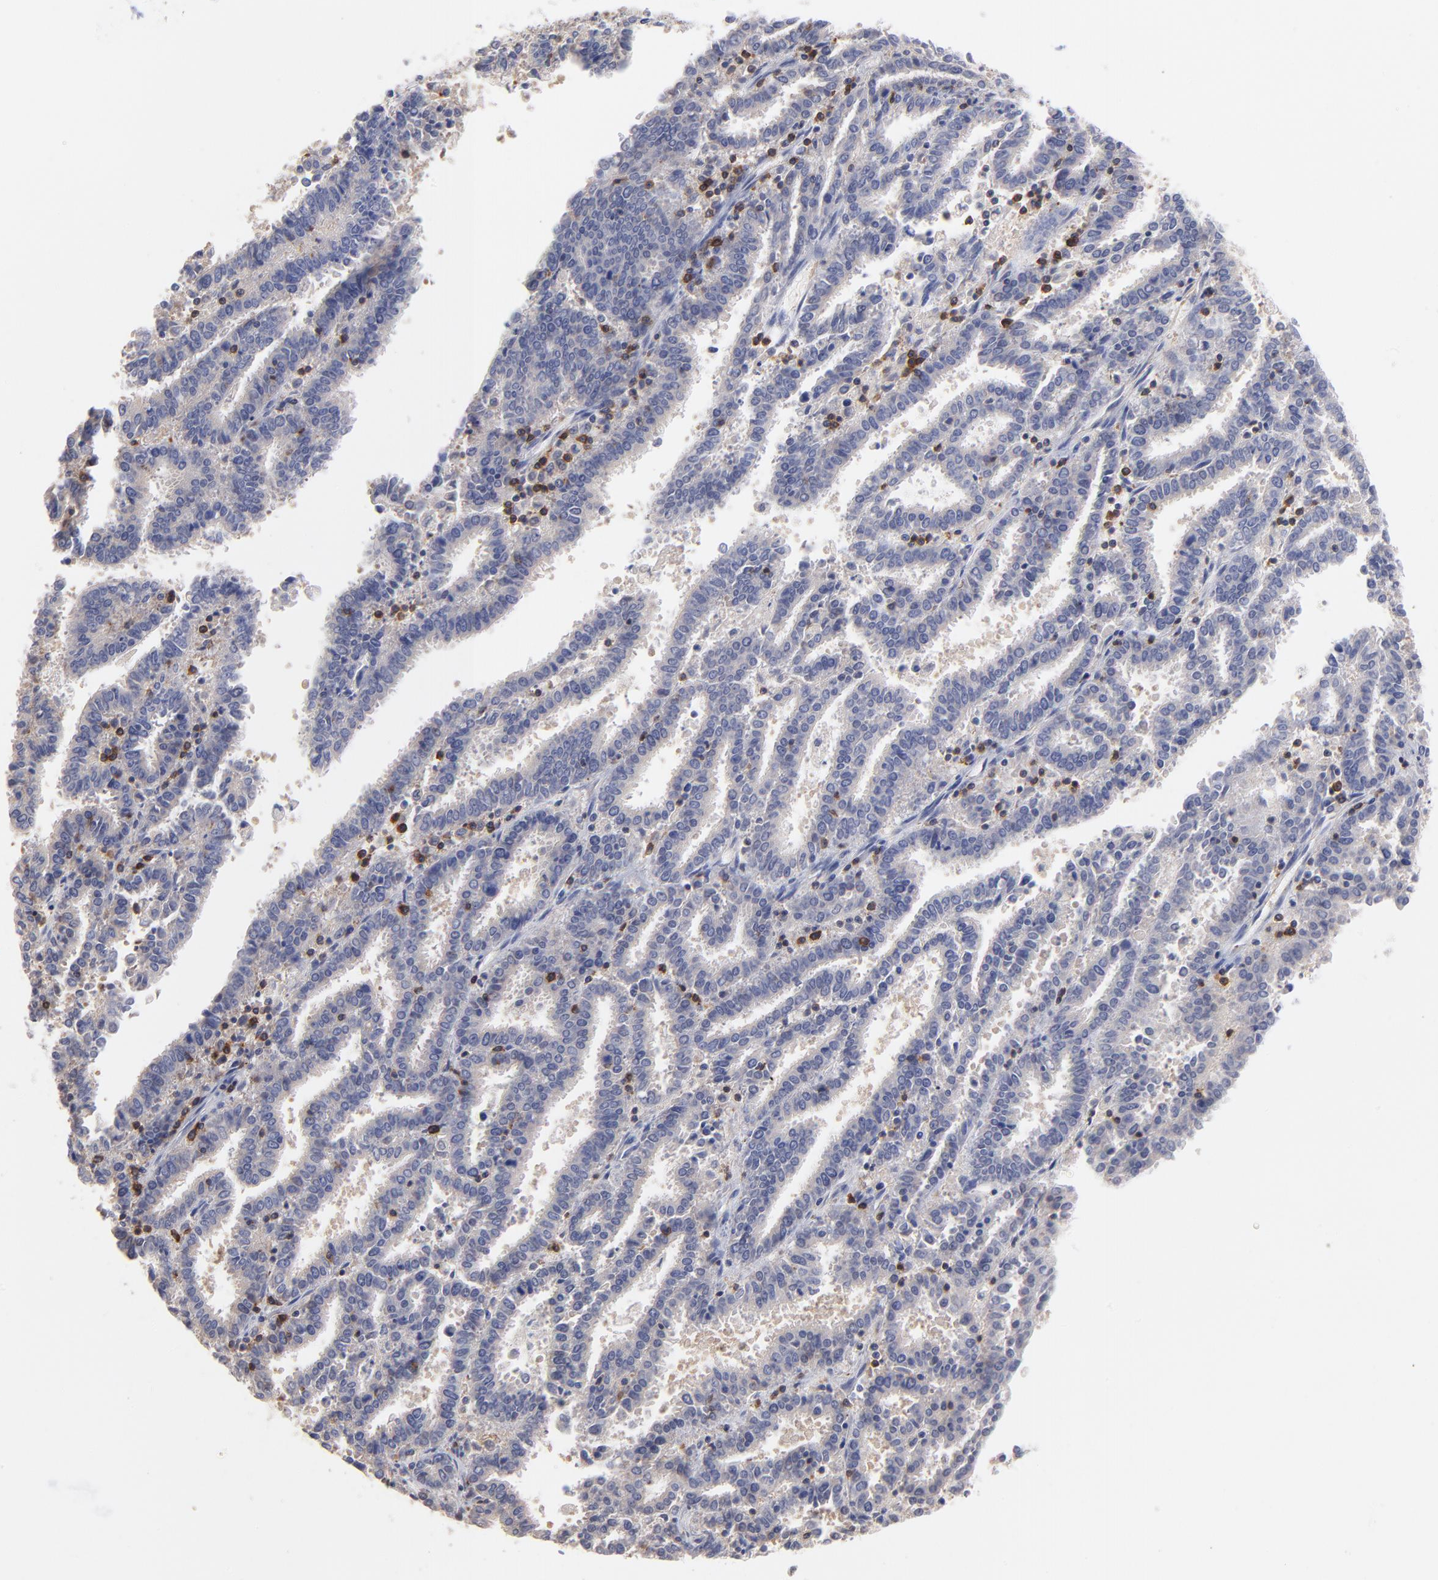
{"staining": {"intensity": "negative", "quantity": "none", "location": "none"}, "tissue": "endometrial cancer", "cell_type": "Tumor cells", "image_type": "cancer", "snomed": [{"axis": "morphology", "description": "Adenocarcinoma, NOS"}, {"axis": "topography", "description": "Uterus"}], "caption": "Image shows no significant protein expression in tumor cells of adenocarcinoma (endometrial).", "gene": "KREMEN2", "patient": {"sex": "female", "age": 83}}